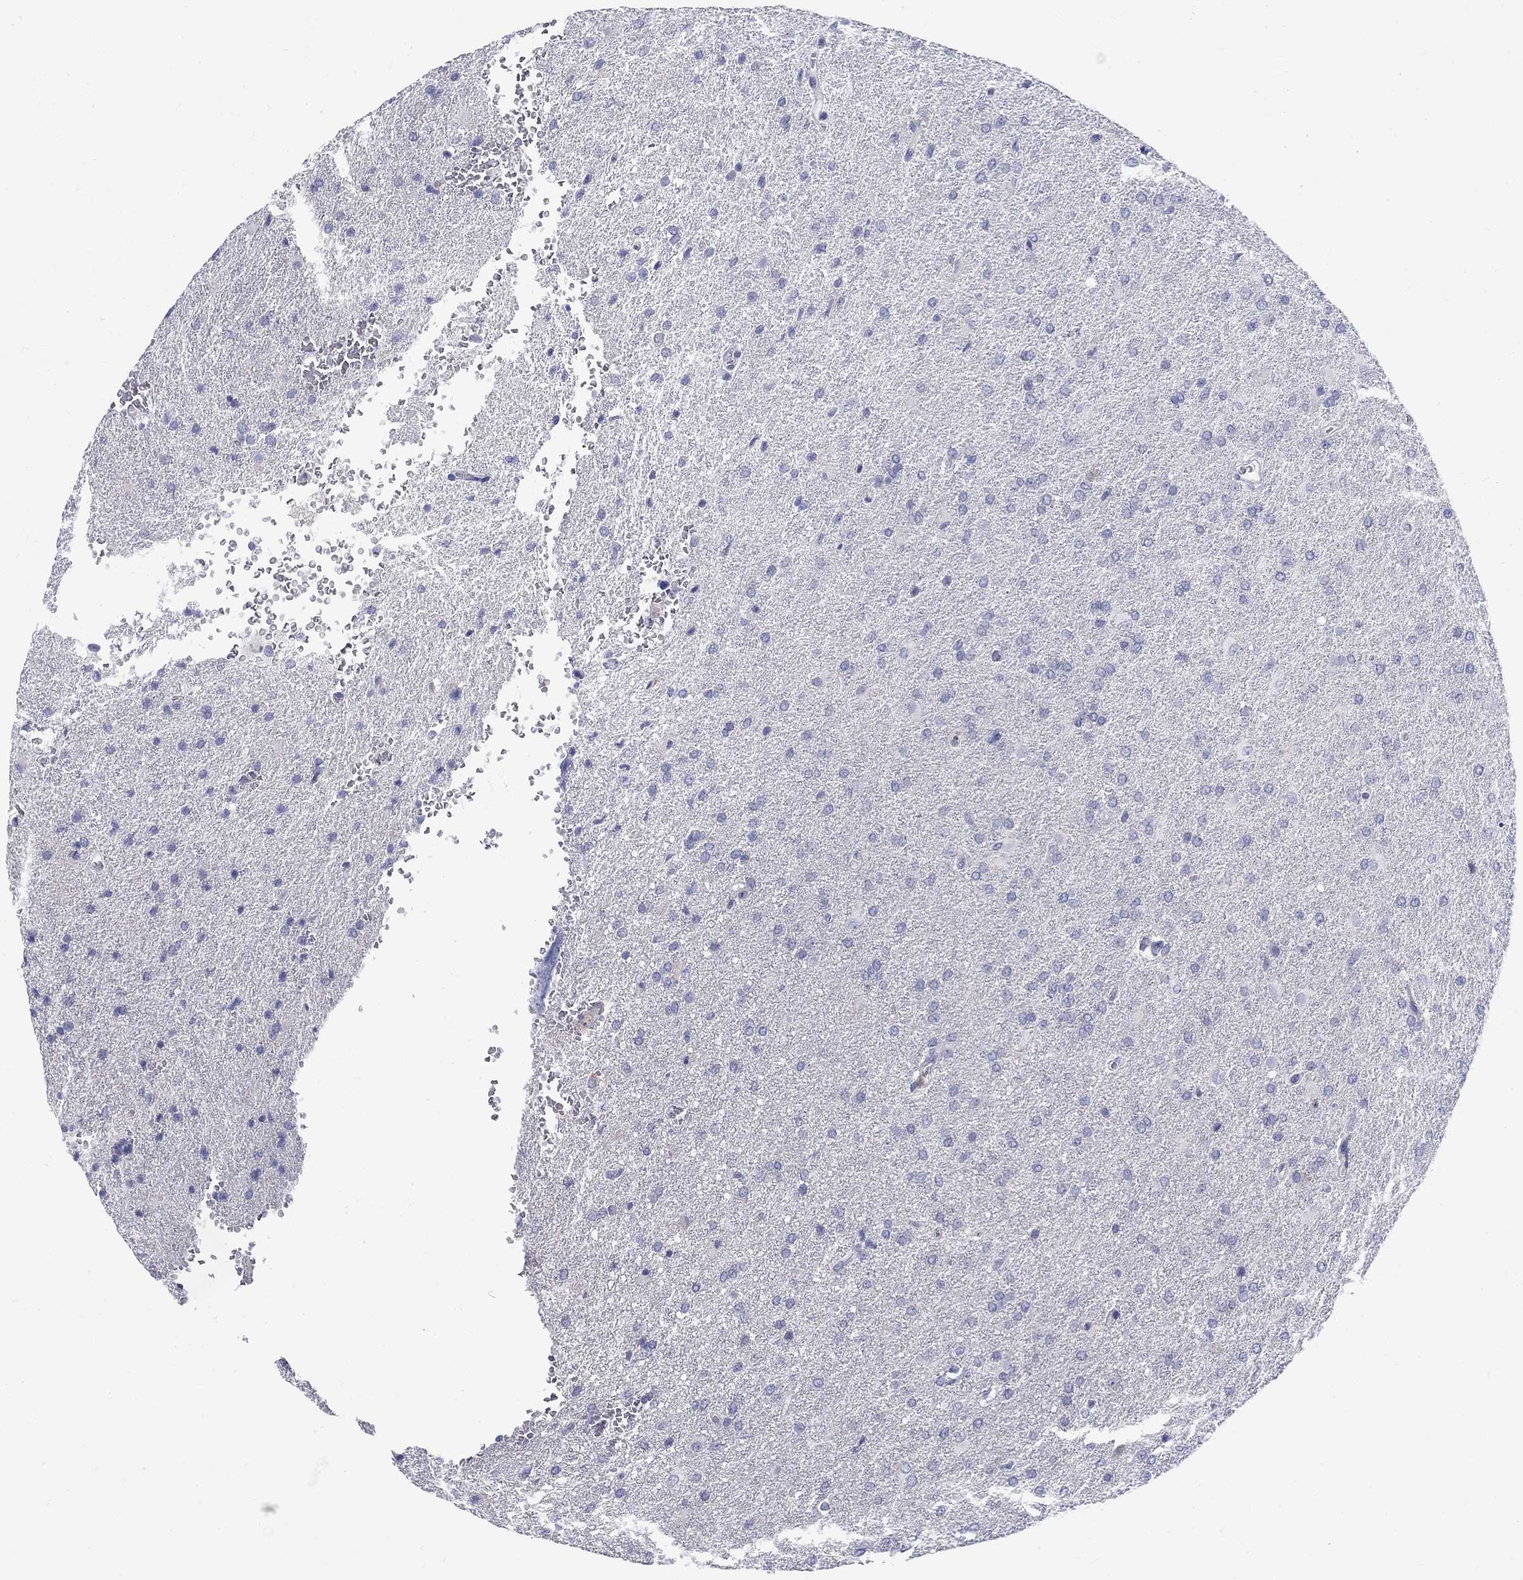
{"staining": {"intensity": "negative", "quantity": "none", "location": "none"}, "tissue": "glioma", "cell_type": "Tumor cells", "image_type": "cancer", "snomed": [{"axis": "morphology", "description": "Glioma, malignant, High grade"}, {"axis": "topography", "description": "Brain"}], "caption": "IHC of malignant glioma (high-grade) displays no expression in tumor cells.", "gene": "ABCA4", "patient": {"sex": "male", "age": 68}}